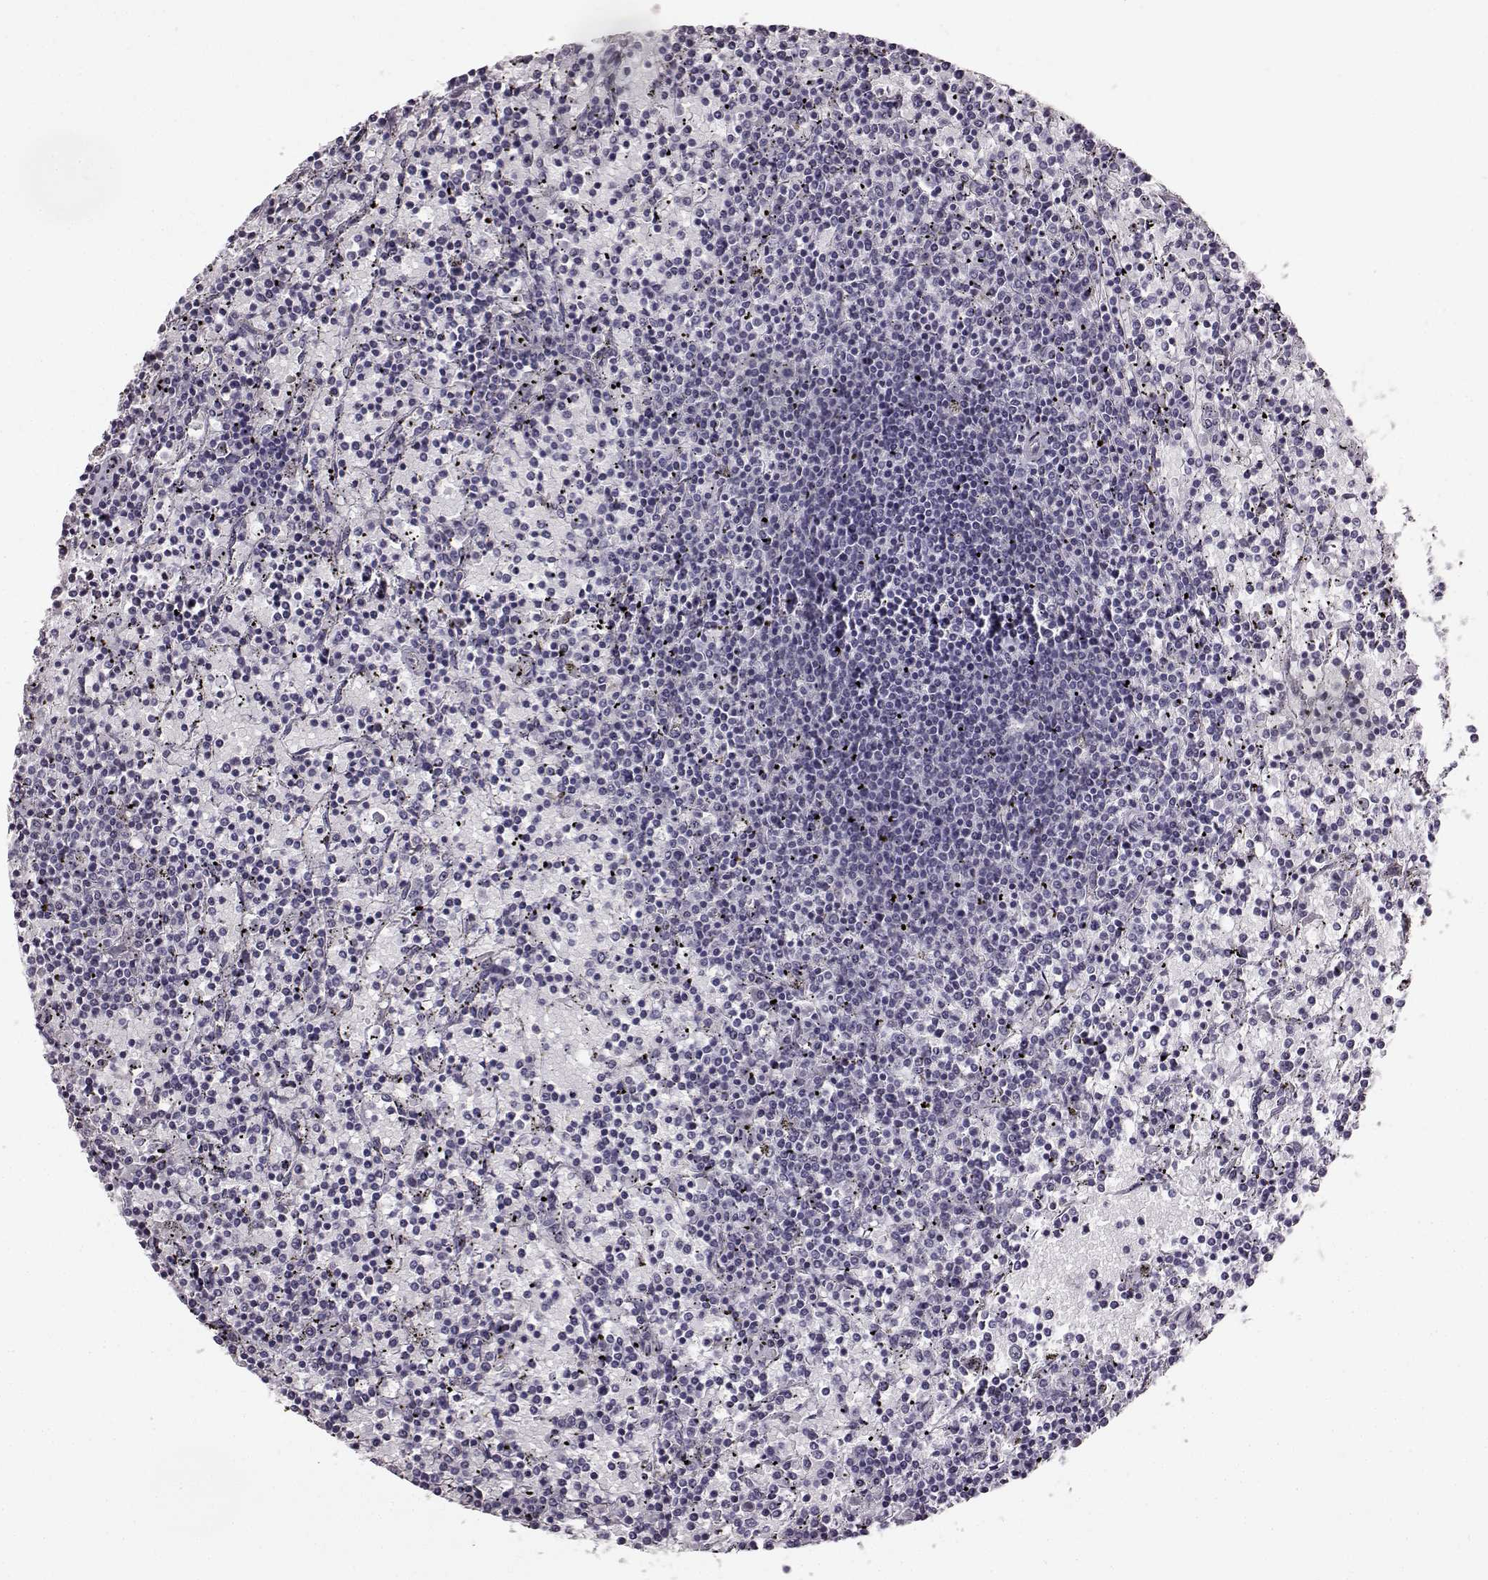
{"staining": {"intensity": "negative", "quantity": "none", "location": "none"}, "tissue": "lymphoma", "cell_type": "Tumor cells", "image_type": "cancer", "snomed": [{"axis": "morphology", "description": "Malignant lymphoma, non-Hodgkin's type, Low grade"}, {"axis": "topography", "description": "Spleen"}], "caption": "A high-resolution photomicrograph shows immunohistochemistry staining of lymphoma, which reveals no significant positivity in tumor cells.", "gene": "ODAD4", "patient": {"sex": "female", "age": 77}}